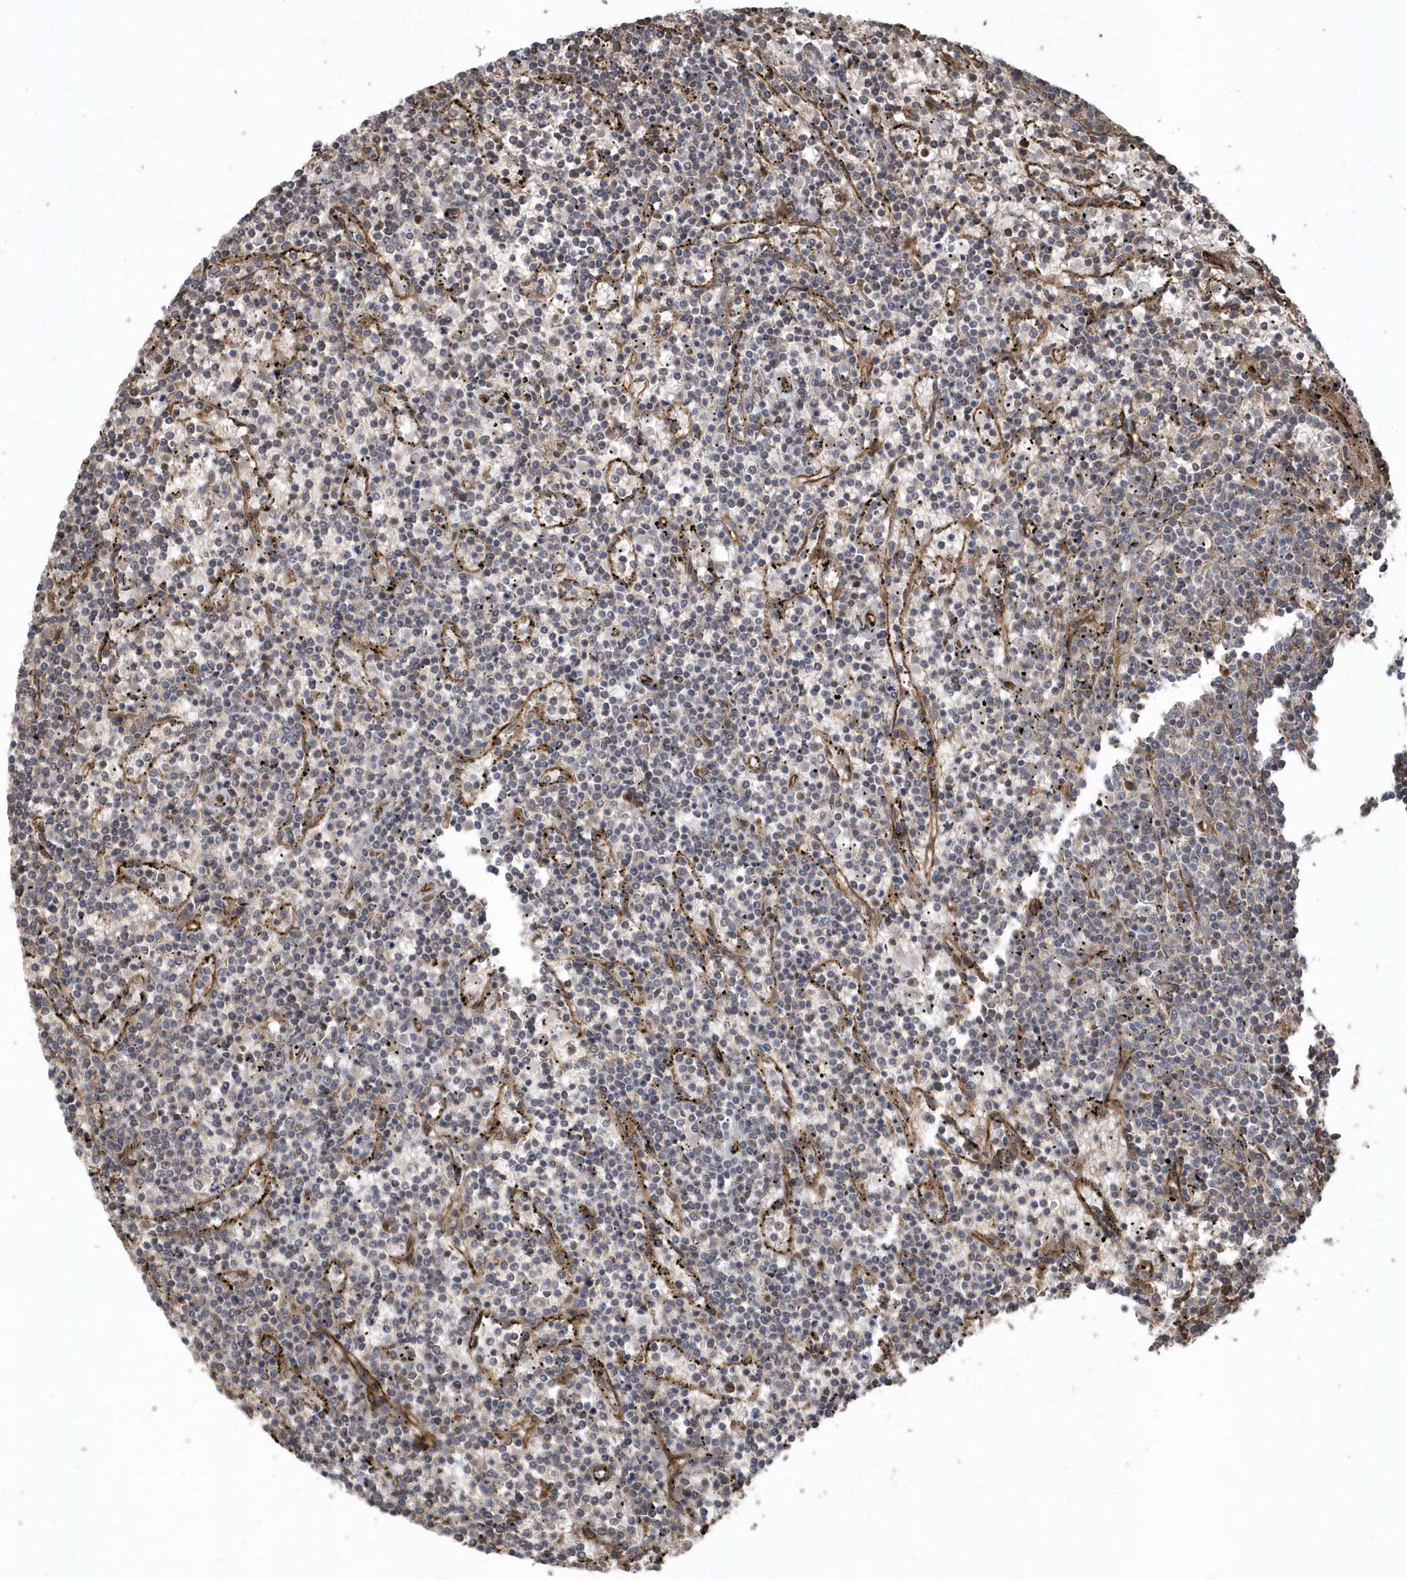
{"staining": {"intensity": "negative", "quantity": "none", "location": "none"}, "tissue": "lymphoma", "cell_type": "Tumor cells", "image_type": "cancer", "snomed": [{"axis": "morphology", "description": "Malignant lymphoma, non-Hodgkin's type, Low grade"}, {"axis": "topography", "description": "Spleen"}], "caption": "DAB (3,3'-diaminobenzidine) immunohistochemical staining of lymphoma displays no significant staining in tumor cells. (DAB immunohistochemistry (IHC), high magnification).", "gene": "HERPUD1", "patient": {"sex": "female", "age": 50}}